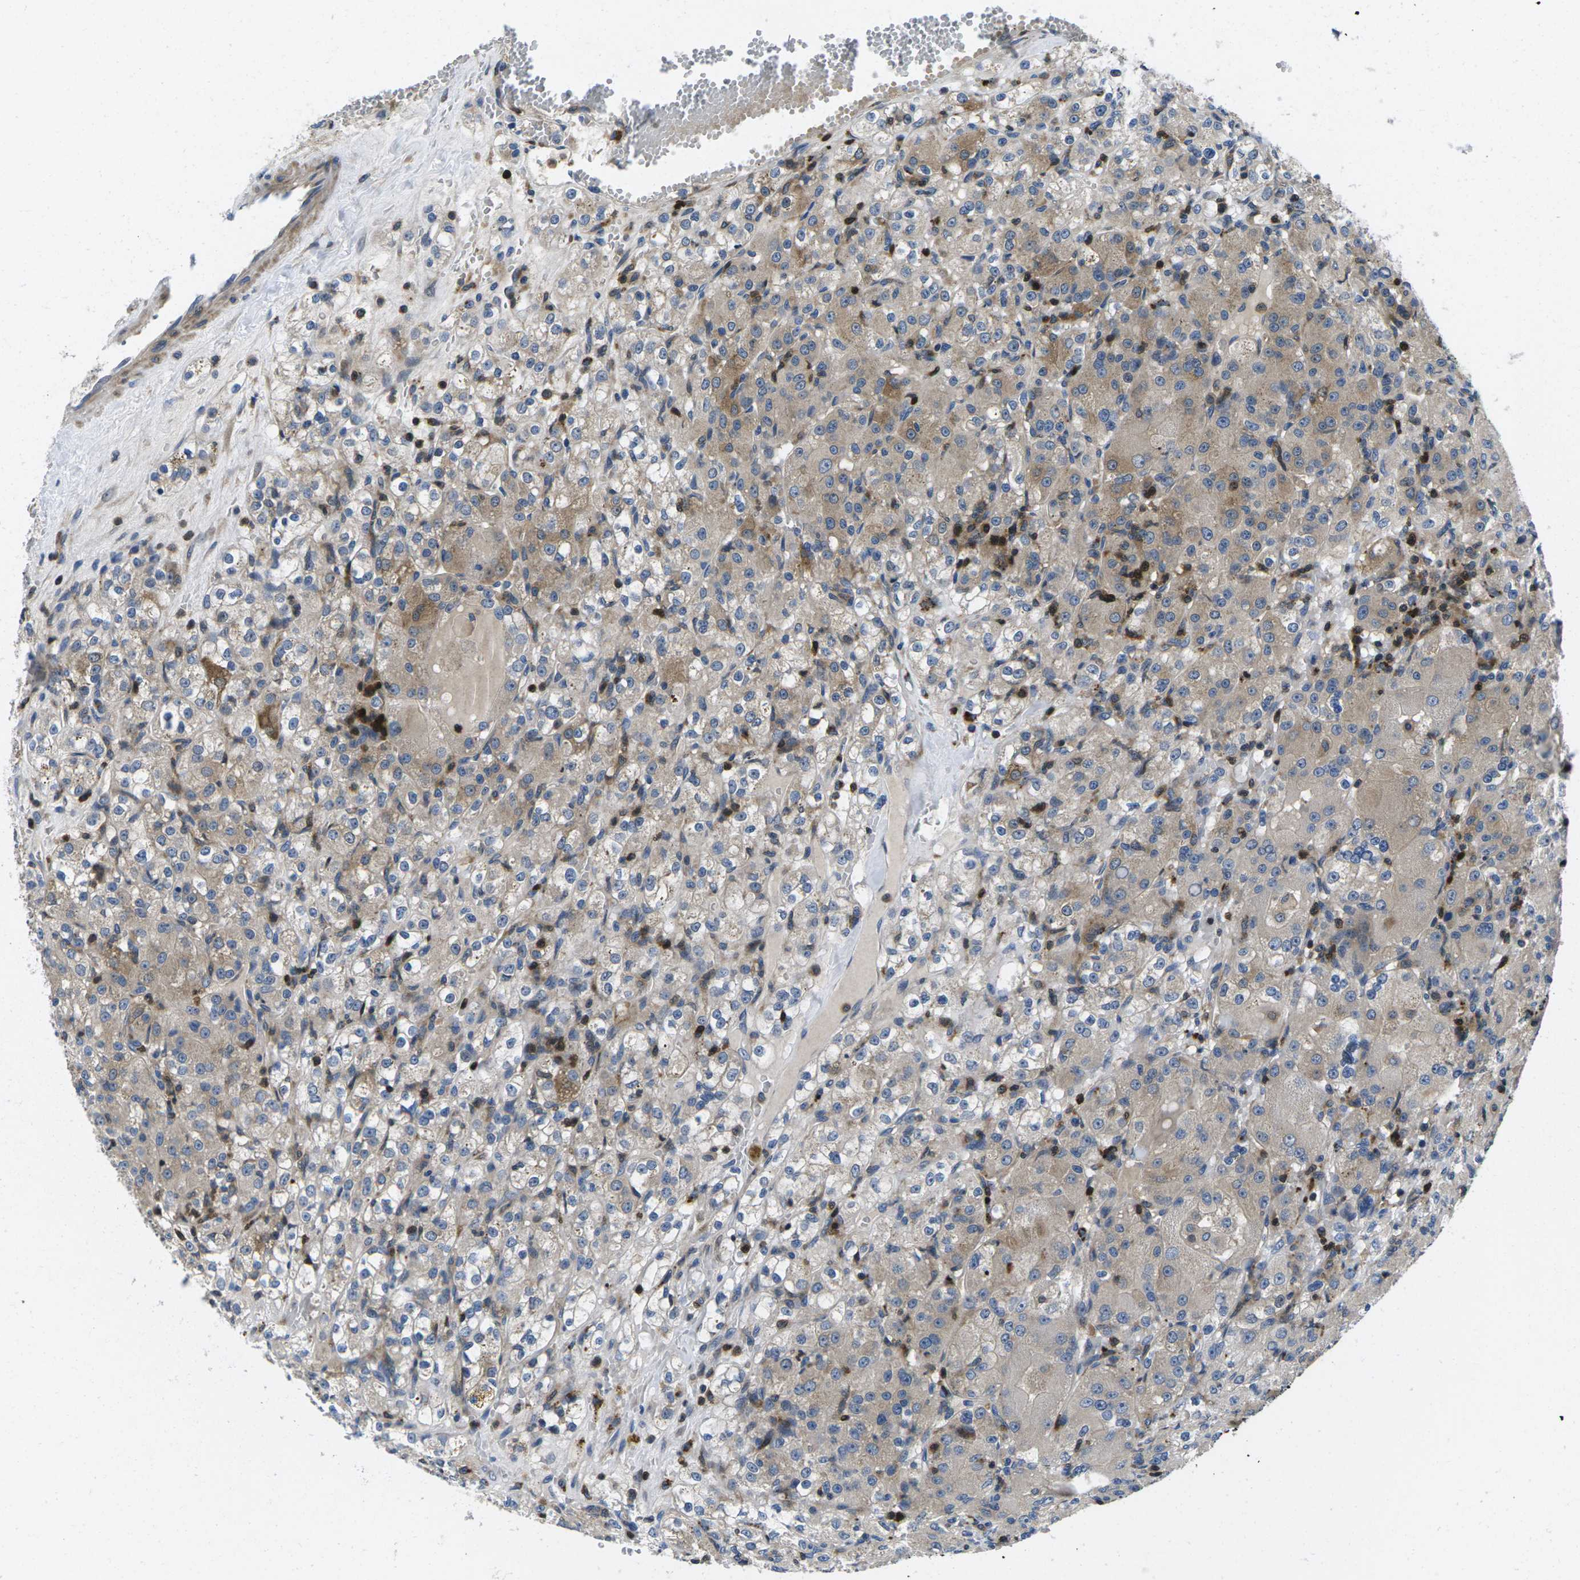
{"staining": {"intensity": "weak", "quantity": "25%-75%", "location": "cytoplasmic/membranous"}, "tissue": "renal cancer", "cell_type": "Tumor cells", "image_type": "cancer", "snomed": [{"axis": "morphology", "description": "Normal tissue, NOS"}, {"axis": "morphology", "description": "Adenocarcinoma, NOS"}, {"axis": "topography", "description": "Kidney"}], "caption": "Weak cytoplasmic/membranous positivity for a protein is identified in about 25%-75% of tumor cells of renal cancer (adenocarcinoma) using immunohistochemistry (IHC).", "gene": "PLCE1", "patient": {"sex": "male", "age": 61}}